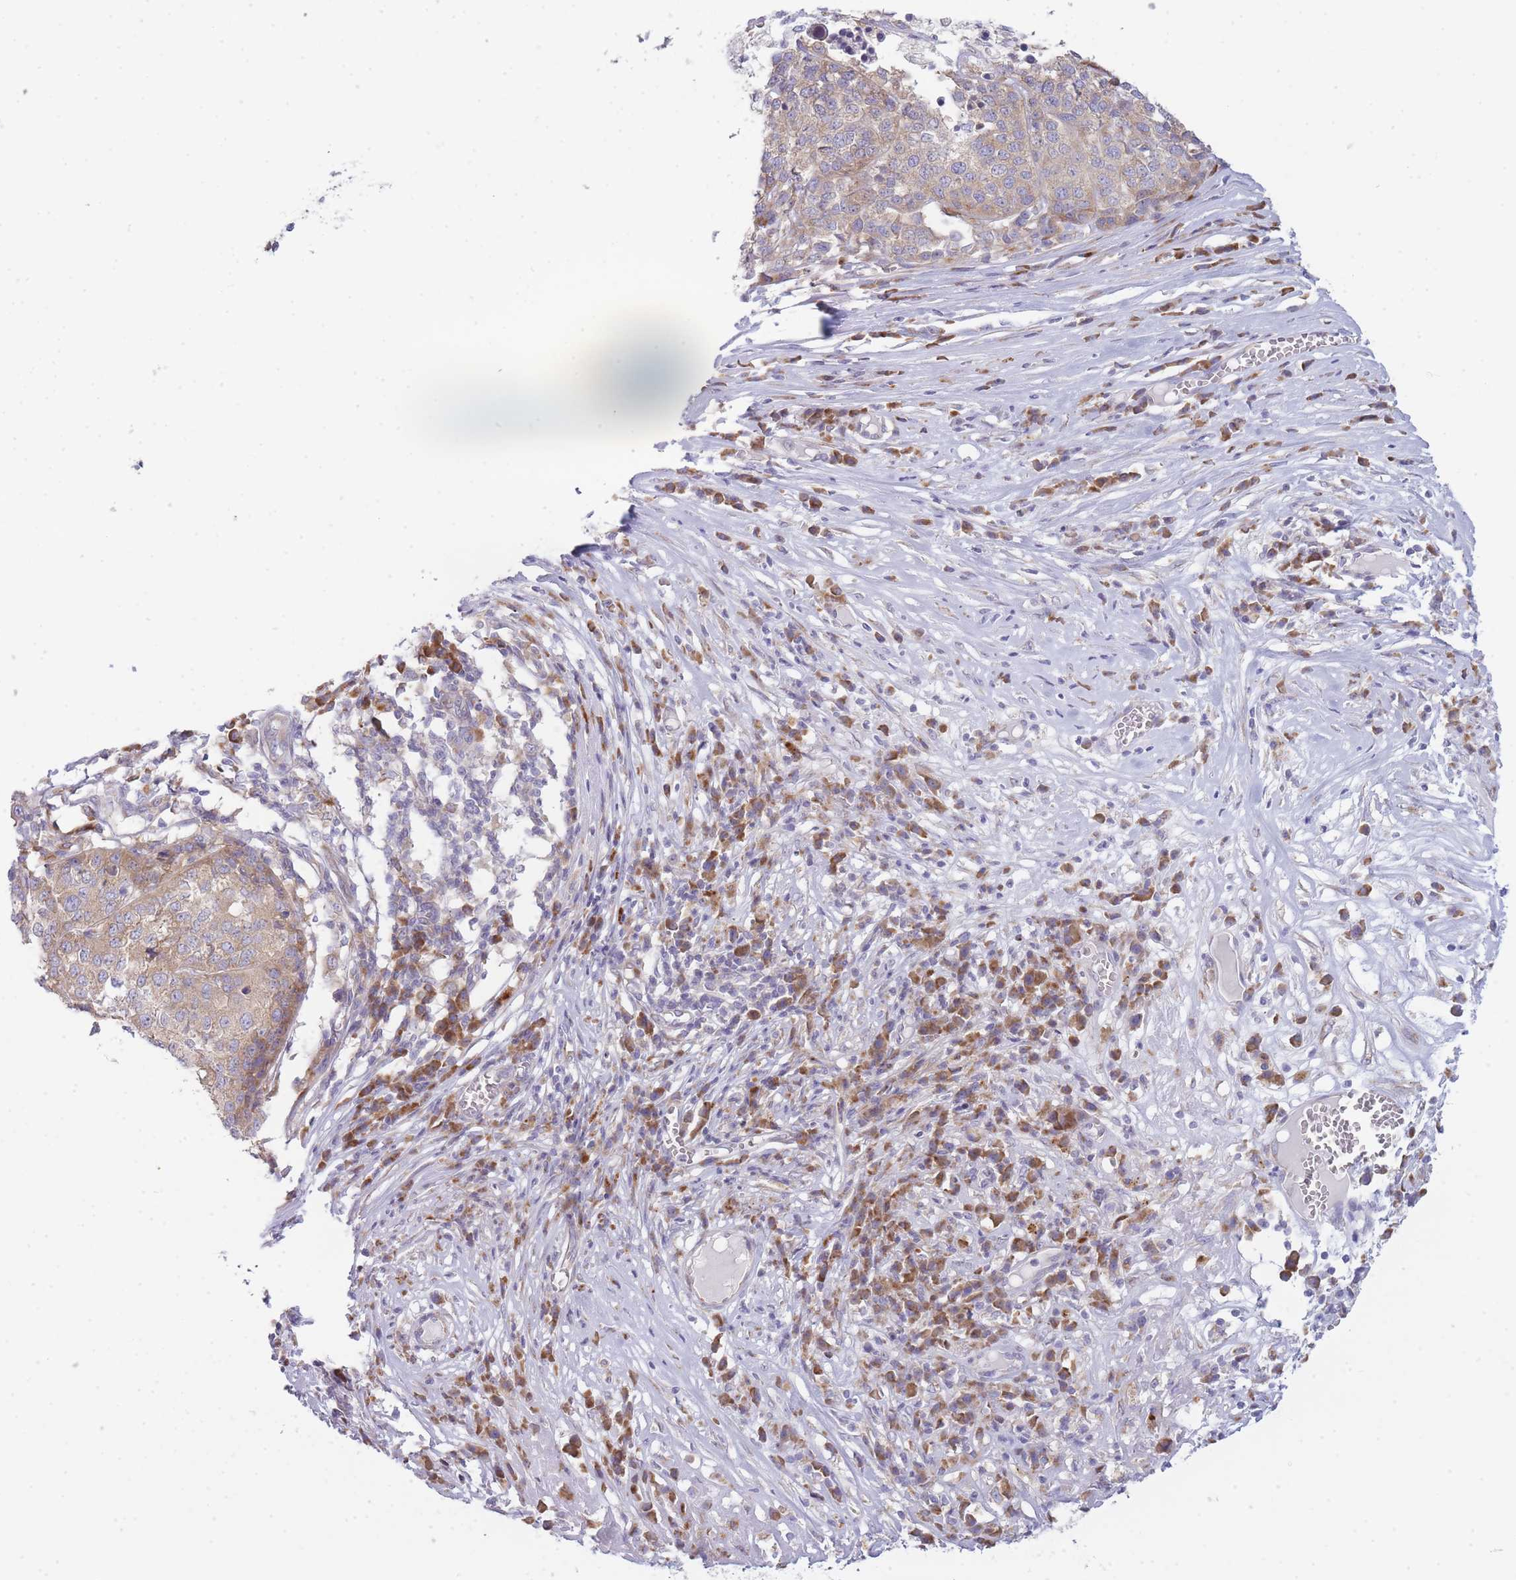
{"staining": {"intensity": "weak", "quantity": ">75%", "location": "cytoplasmic/membranous"}, "tissue": "melanoma", "cell_type": "Tumor cells", "image_type": "cancer", "snomed": [{"axis": "morphology", "description": "Malignant melanoma, Metastatic site"}, {"axis": "topography", "description": "Lymph node"}], "caption": "Immunohistochemical staining of malignant melanoma (metastatic site) exhibits weak cytoplasmic/membranous protein expression in approximately >75% of tumor cells.", "gene": "OR5L2", "patient": {"sex": "male", "age": 44}}